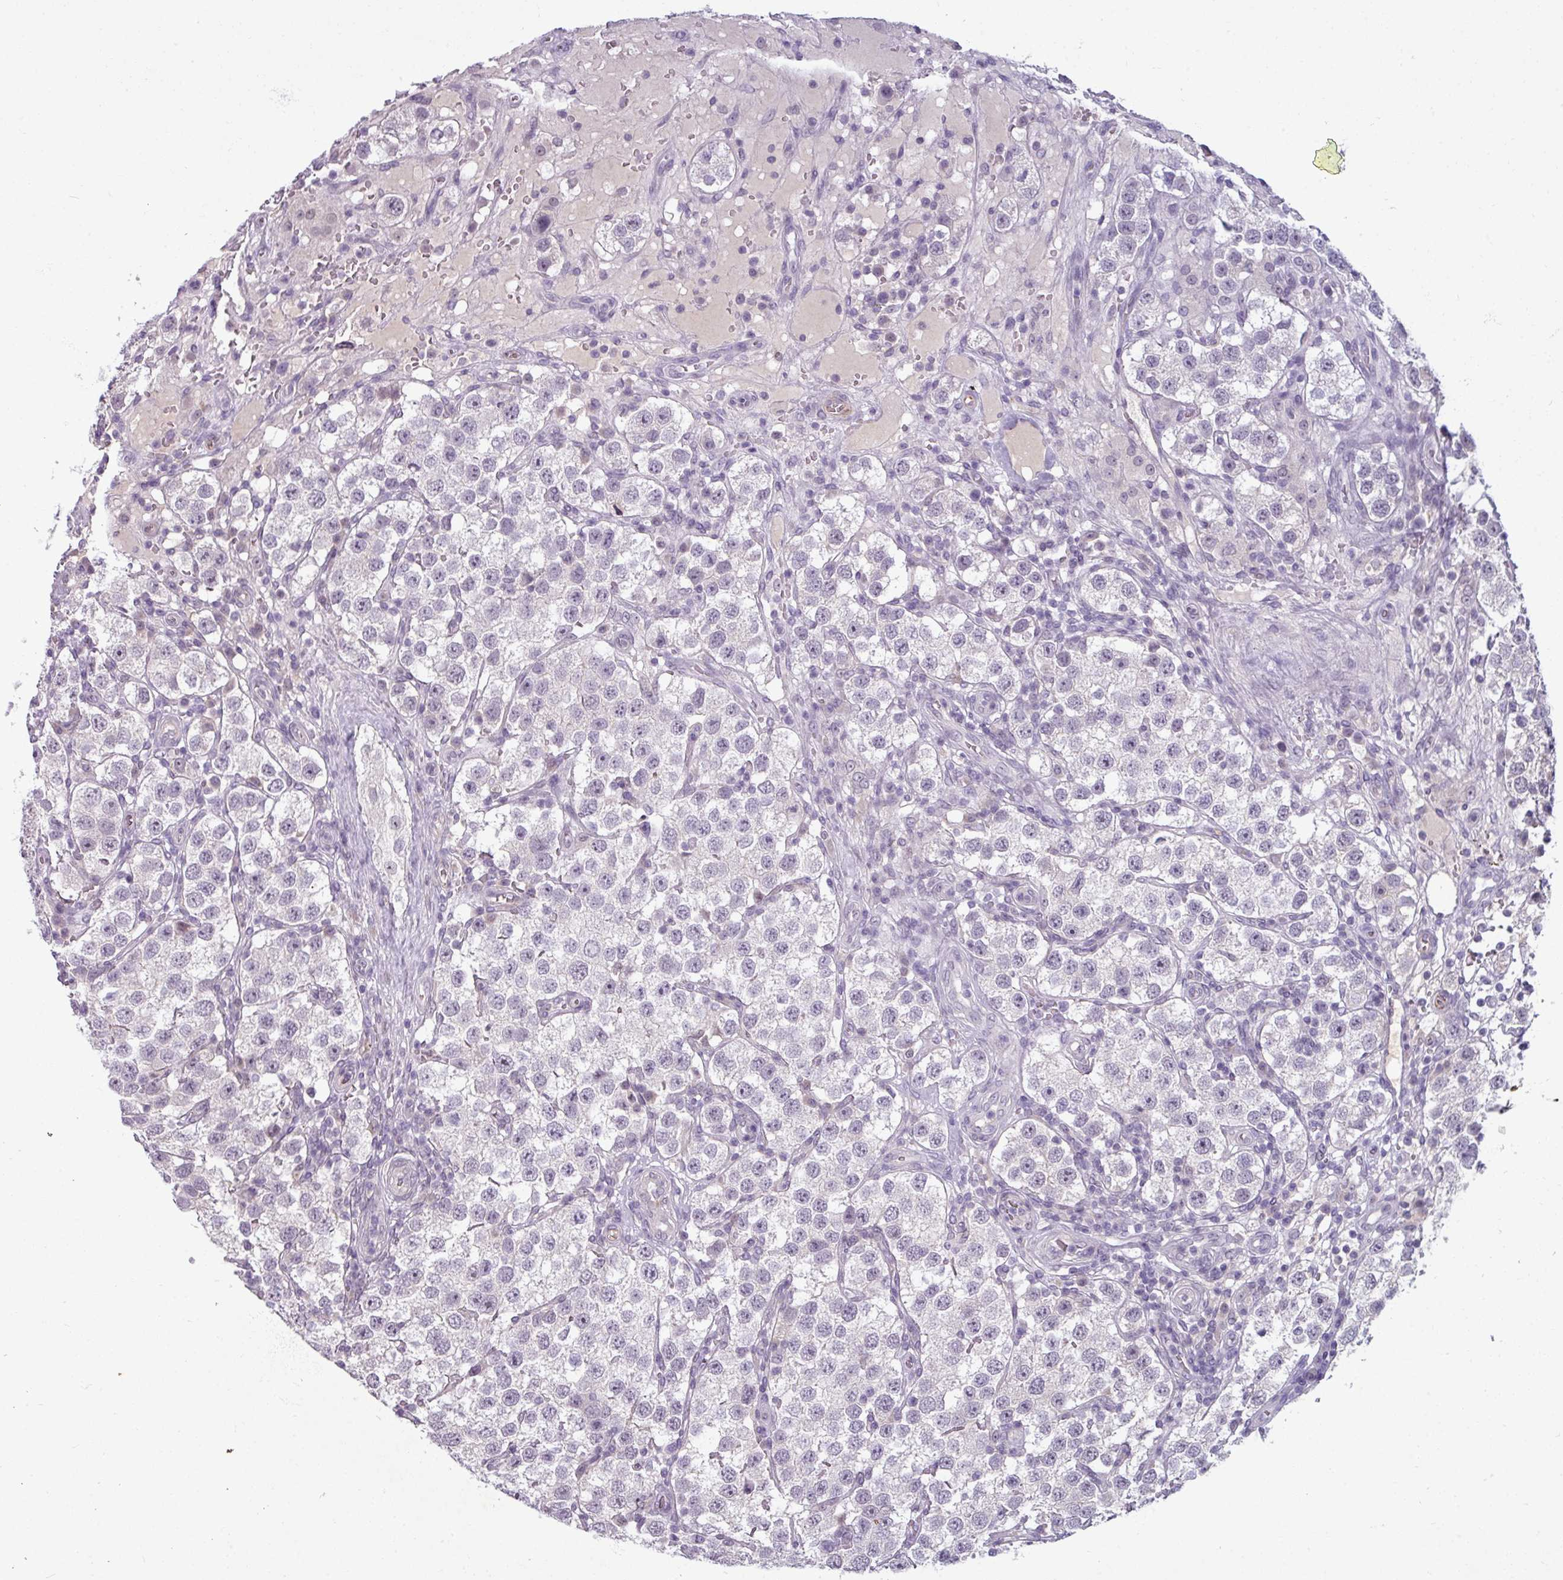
{"staining": {"intensity": "negative", "quantity": "none", "location": "none"}, "tissue": "testis cancer", "cell_type": "Tumor cells", "image_type": "cancer", "snomed": [{"axis": "morphology", "description": "Seminoma, NOS"}, {"axis": "topography", "description": "Testis"}], "caption": "DAB immunohistochemical staining of testis cancer displays no significant positivity in tumor cells. The staining is performed using DAB brown chromogen with nuclei counter-stained in using hematoxylin.", "gene": "UVSSA", "patient": {"sex": "male", "age": 37}}